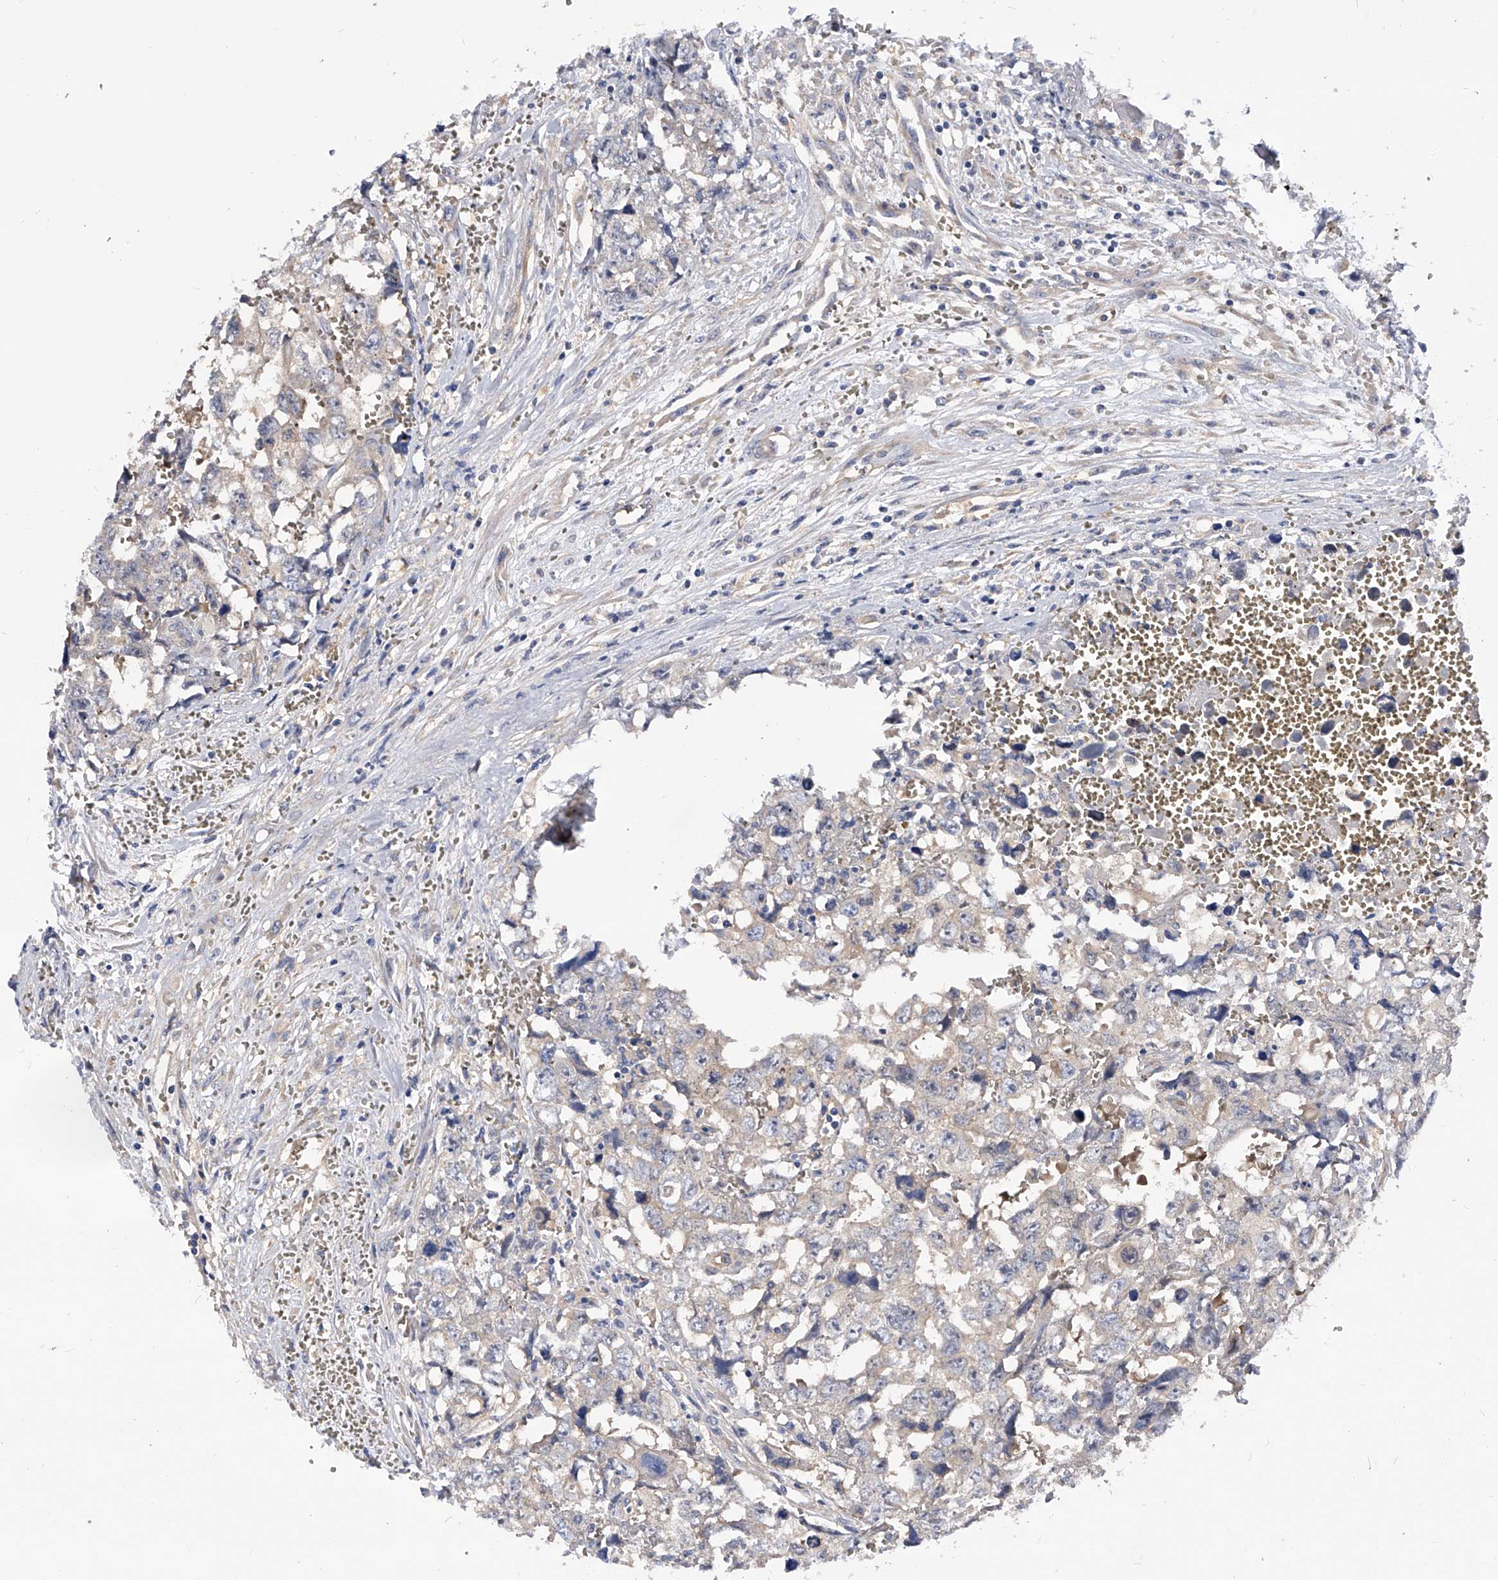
{"staining": {"intensity": "negative", "quantity": "none", "location": "none"}, "tissue": "testis cancer", "cell_type": "Tumor cells", "image_type": "cancer", "snomed": [{"axis": "morphology", "description": "Carcinoma, Embryonal, NOS"}, {"axis": "topography", "description": "Testis"}], "caption": "IHC histopathology image of neoplastic tissue: testis cancer stained with DAB shows no significant protein expression in tumor cells. (DAB immunohistochemistry (IHC) with hematoxylin counter stain).", "gene": "PPP5C", "patient": {"sex": "male", "age": 31}}